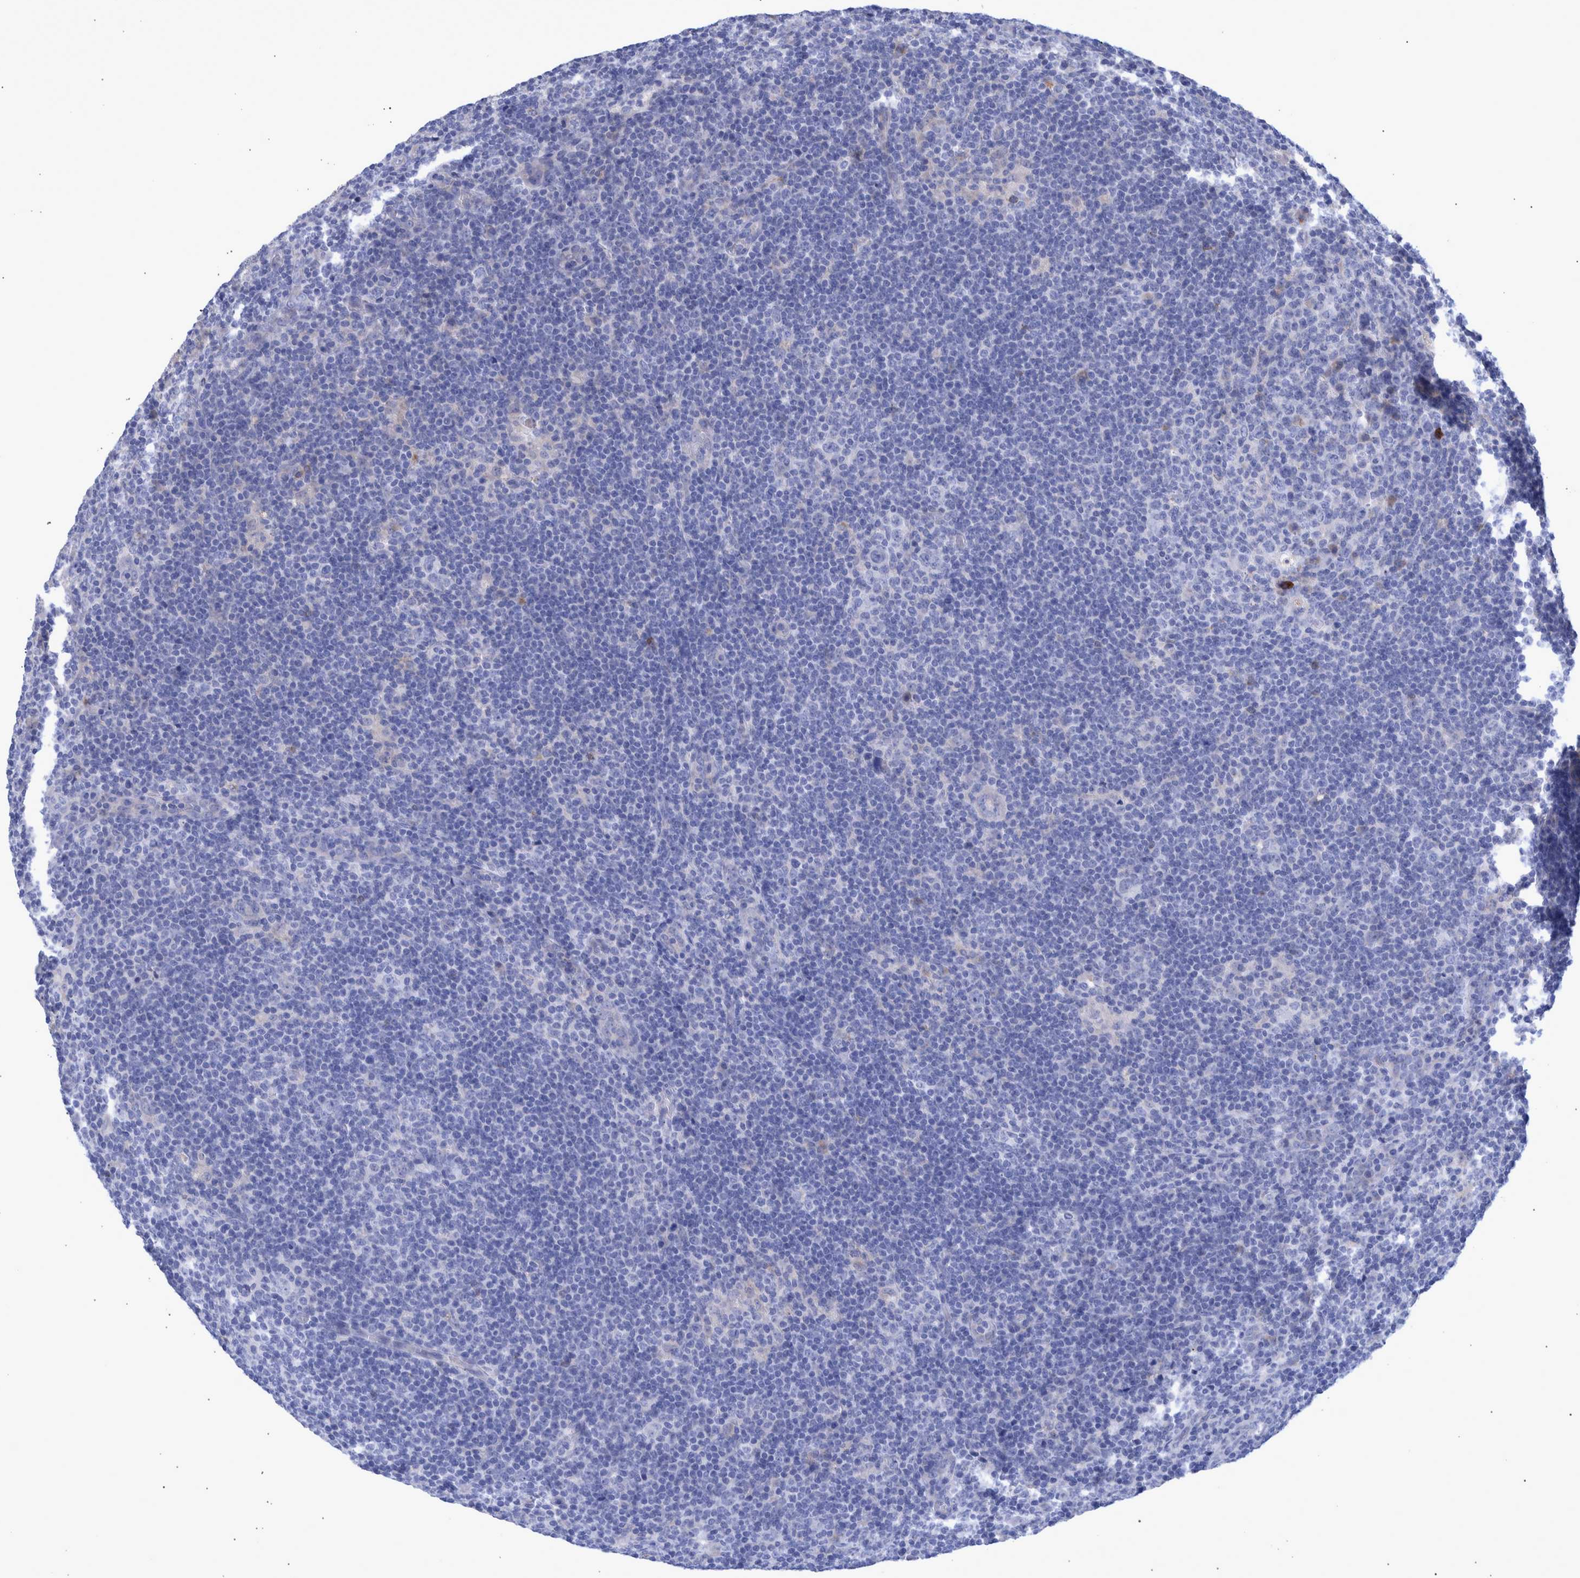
{"staining": {"intensity": "negative", "quantity": "none", "location": "none"}, "tissue": "lymphoma", "cell_type": "Tumor cells", "image_type": "cancer", "snomed": [{"axis": "morphology", "description": "Hodgkin's disease, NOS"}, {"axis": "topography", "description": "Lymph node"}], "caption": "This photomicrograph is of lymphoma stained with immunohistochemistry (IHC) to label a protein in brown with the nuclei are counter-stained blue. There is no staining in tumor cells. (IHC, brightfield microscopy, high magnification).", "gene": "DLL4", "patient": {"sex": "female", "age": 57}}